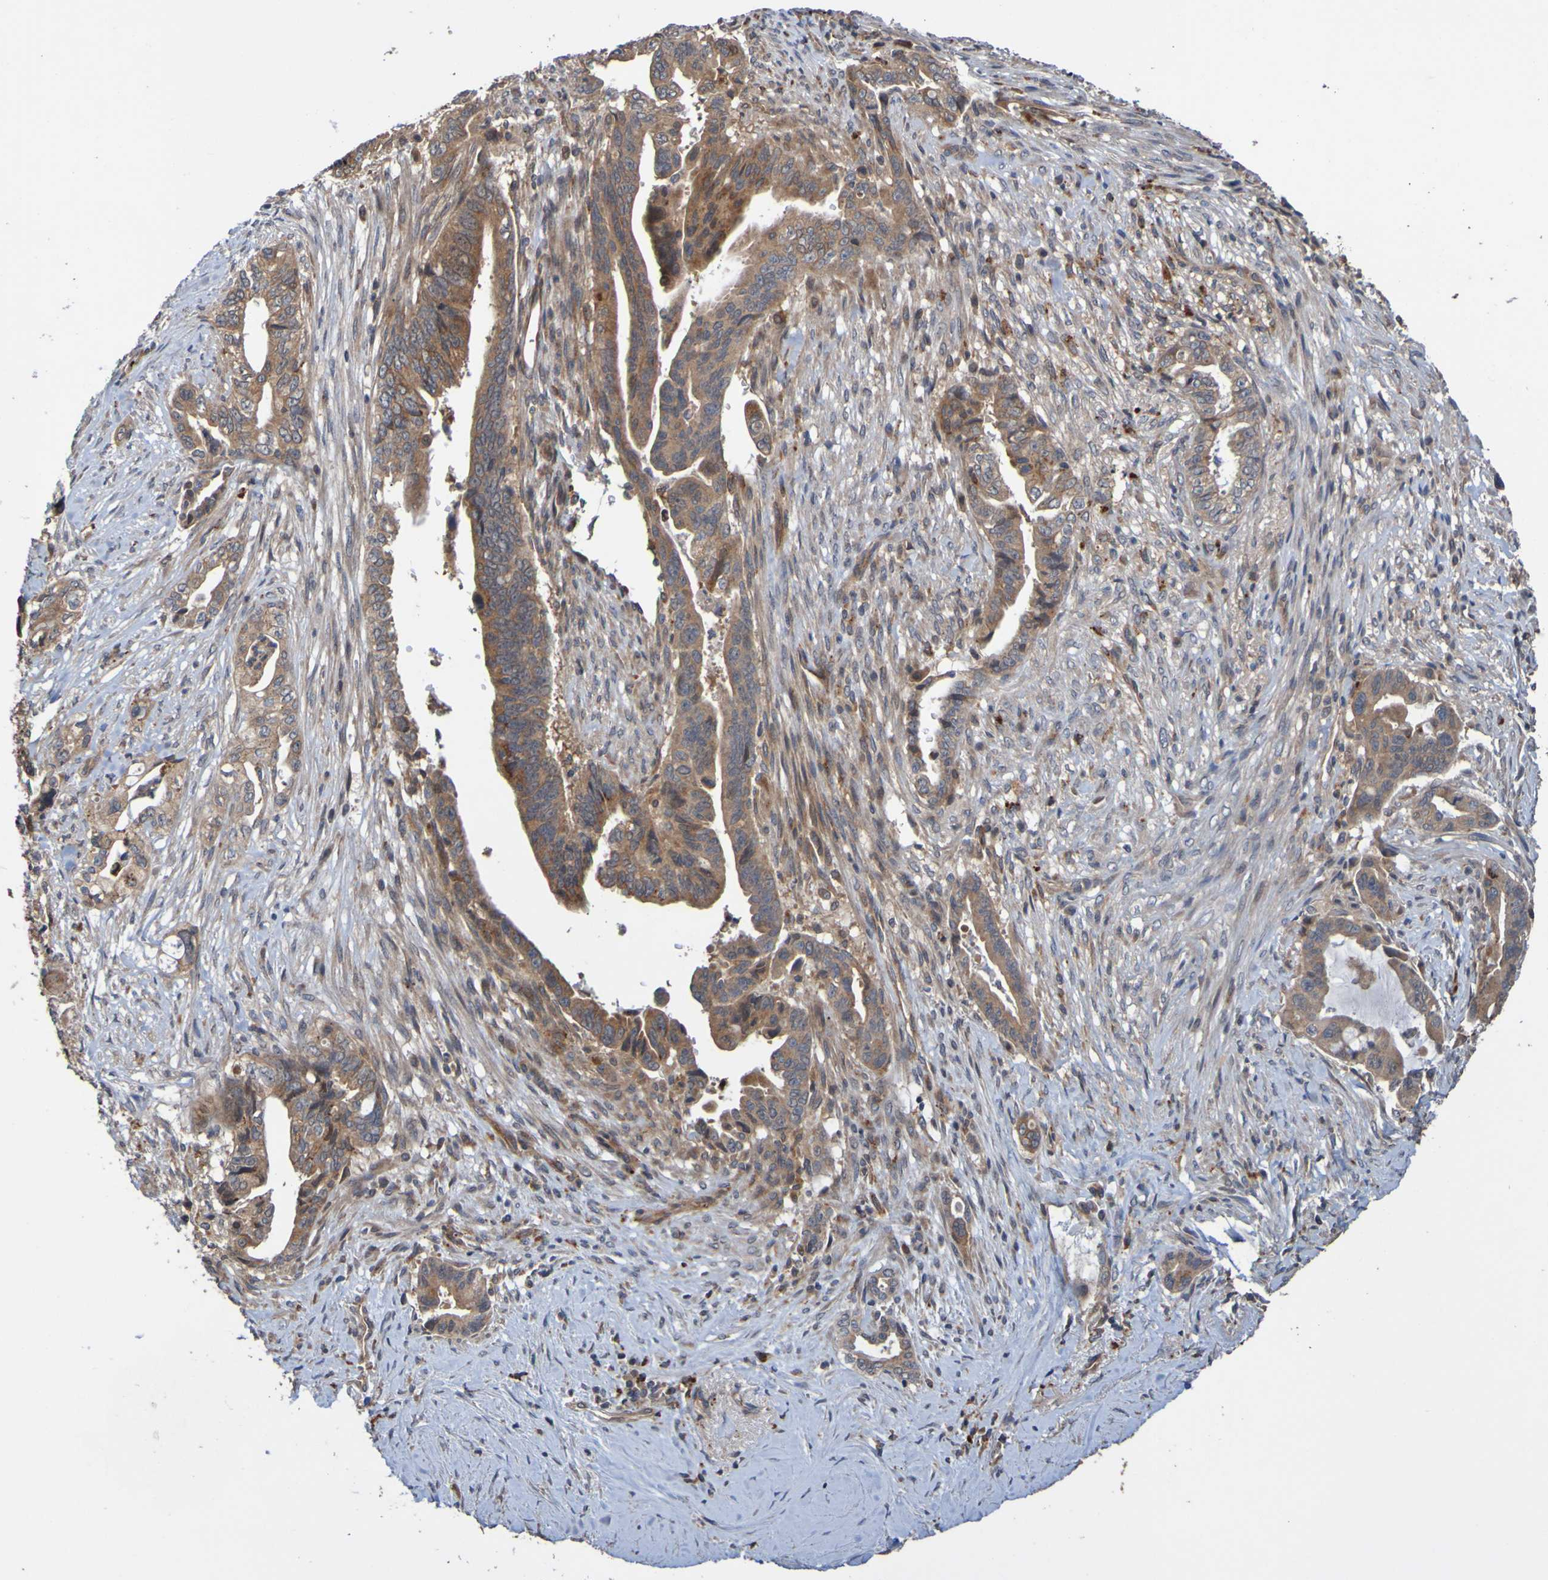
{"staining": {"intensity": "strong", "quantity": ">75%", "location": "cytoplasmic/membranous"}, "tissue": "pancreatic cancer", "cell_type": "Tumor cells", "image_type": "cancer", "snomed": [{"axis": "morphology", "description": "Adenocarcinoma, NOS"}, {"axis": "topography", "description": "Pancreas"}], "caption": "Pancreatic adenocarcinoma was stained to show a protein in brown. There is high levels of strong cytoplasmic/membranous expression in approximately >75% of tumor cells.", "gene": "UCN", "patient": {"sex": "male", "age": 70}}